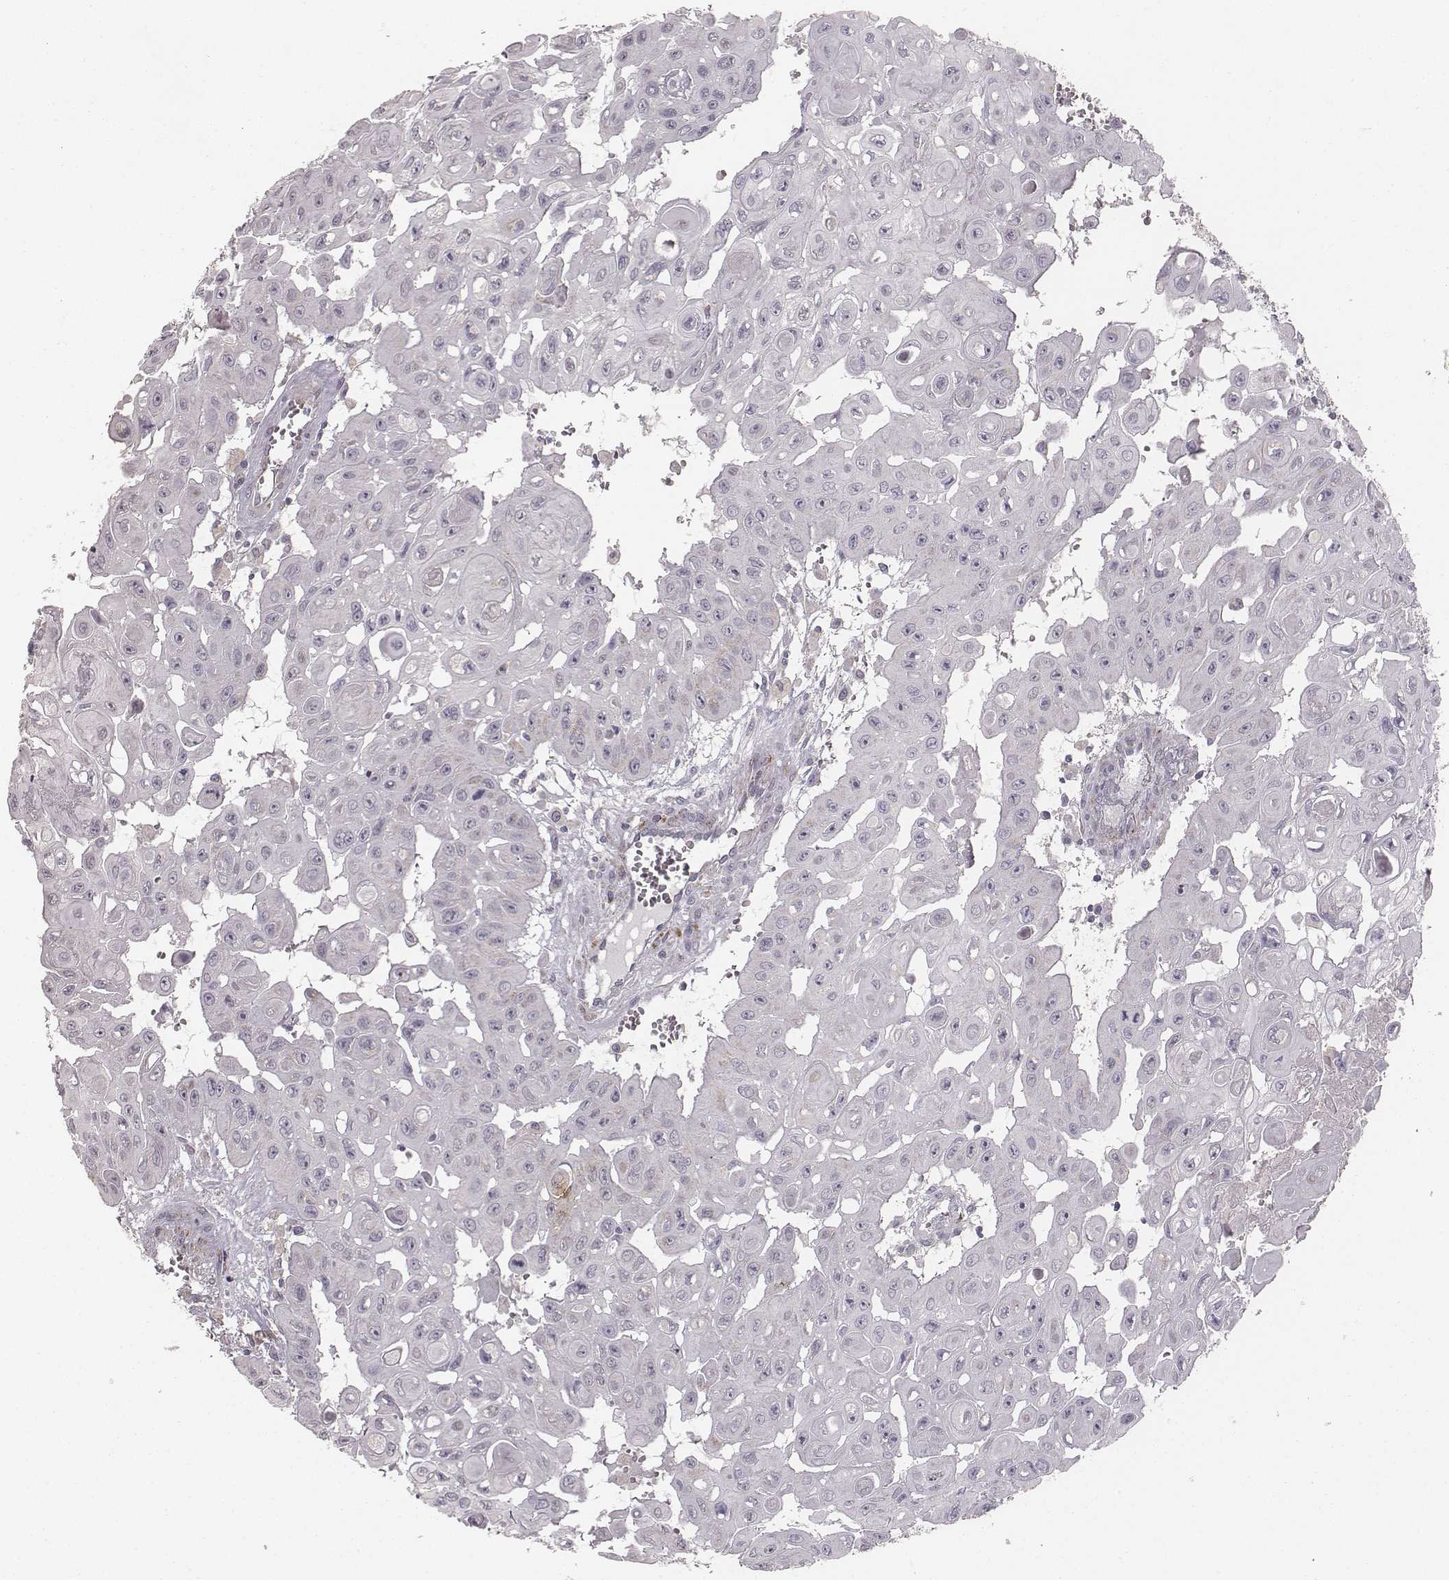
{"staining": {"intensity": "negative", "quantity": "none", "location": "none"}, "tissue": "head and neck cancer", "cell_type": "Tumor cells", "image_type": "cancer", "snomed": [{"axis": "morphology", "description": "Adenocarcinoma, NOS"}, {"axis": "topography", "description": "Head-Neck"}], "caption": "Immunohistochemistry (IHC) photomicrograph of head and neck cancer (adenocarcinoma) stained for a protein (brown), which displays no expression in tumor cells. (Brightfield microscopy of DAB (3,3'-diaminobenzidine) IHC at high magnification).", "gene": "ABCD3", "patient": {"sex": "male", "age": 73}}